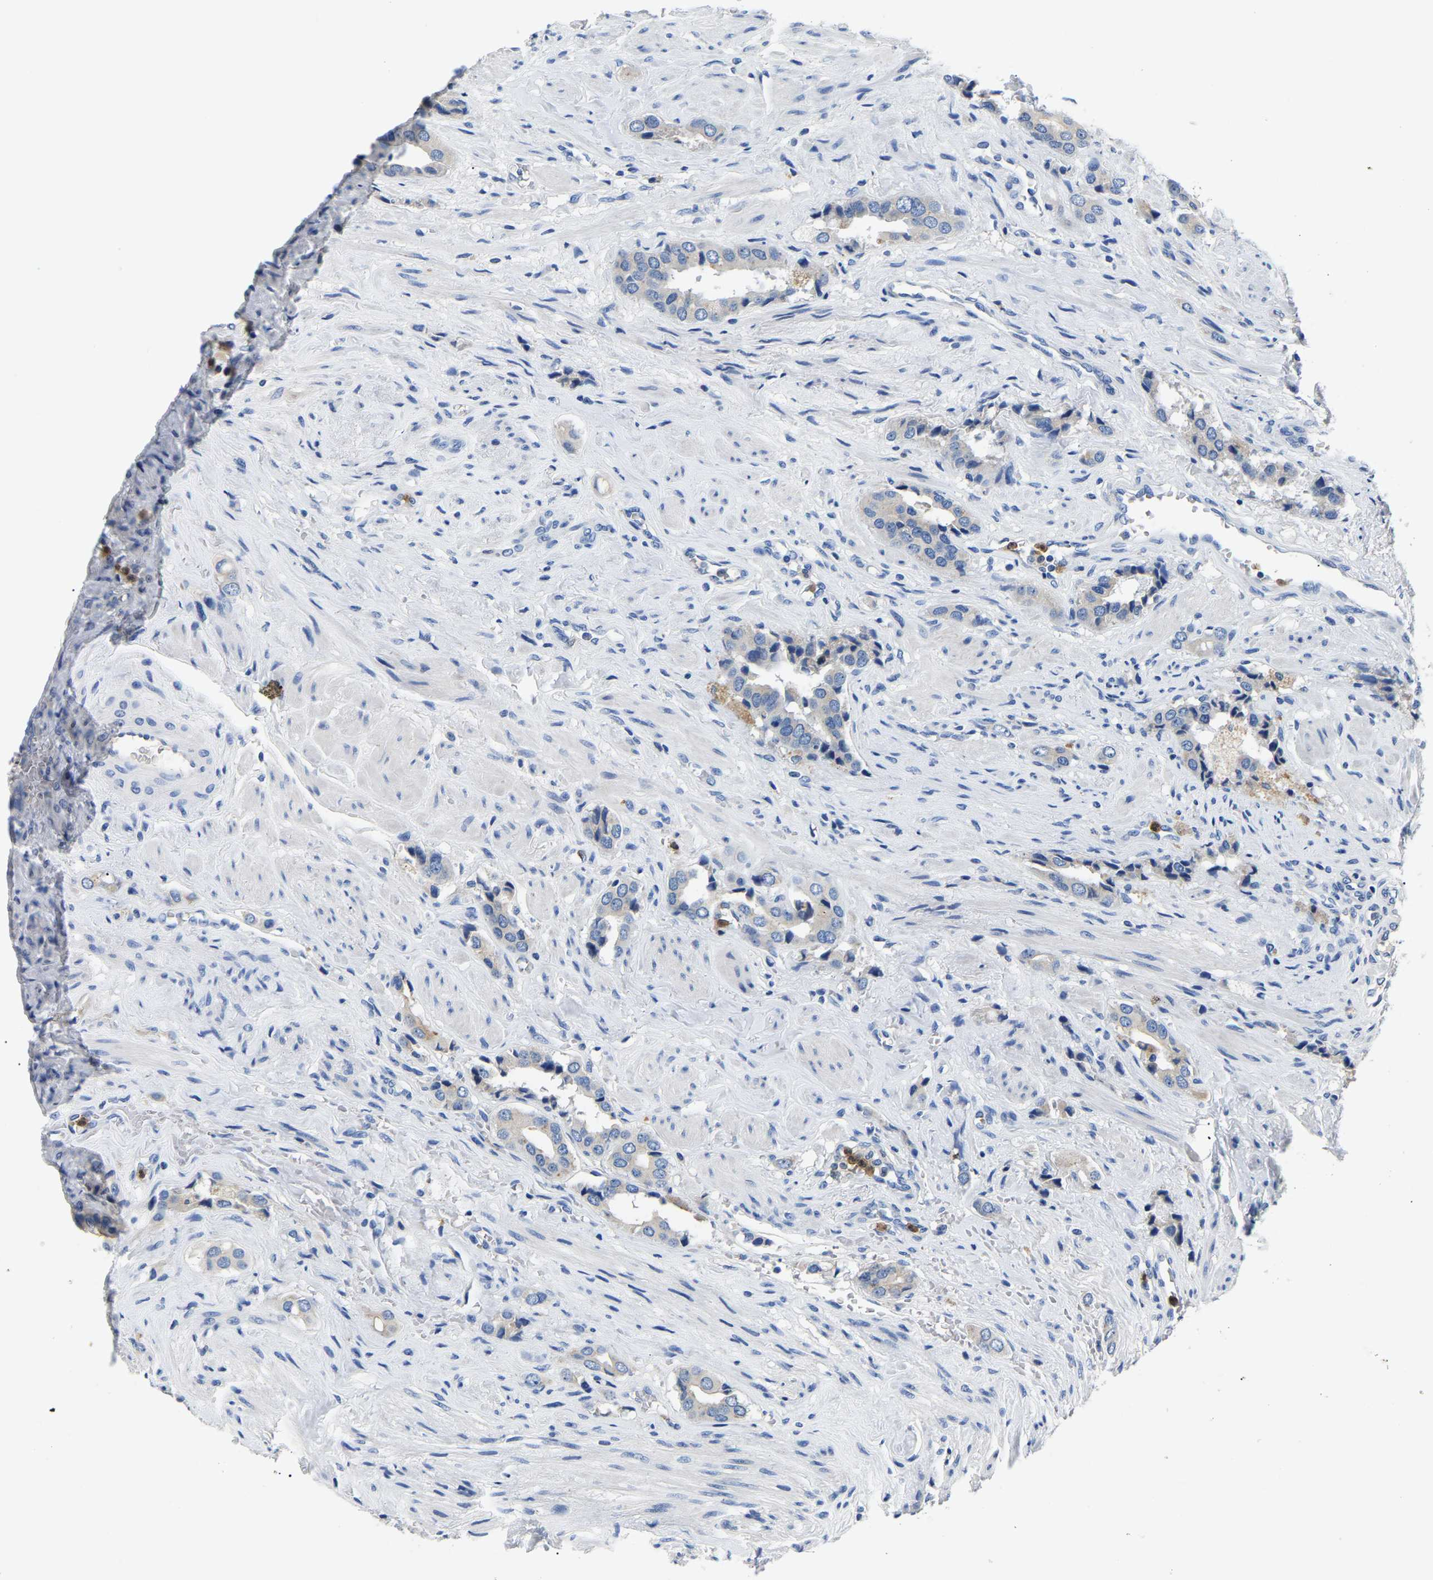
{"staining": {"intensity": "weak", "quantity": "<25%", "location": "cytoplasmic/membranous"}, "tissue": "prostate cancer", "cell_type": "Tumor cells", "image_type": "cancer", "snomed": [{"axis": "morphology", "description": "Adenocarcinoma, High grade"}, {"axis": "topography", "description": "Prostate"}], "caption": "High magnification brightfield microscopy of prostate adenocarcinoma (high-grade) stained with DAB (3,3'-diaminobenzidine) (brown) and counterstained with hematoxylin (blue): tumor cells show no significant positivity.", "gene": "TOR1B", "patient": {"sex": "male", "age": 52}}